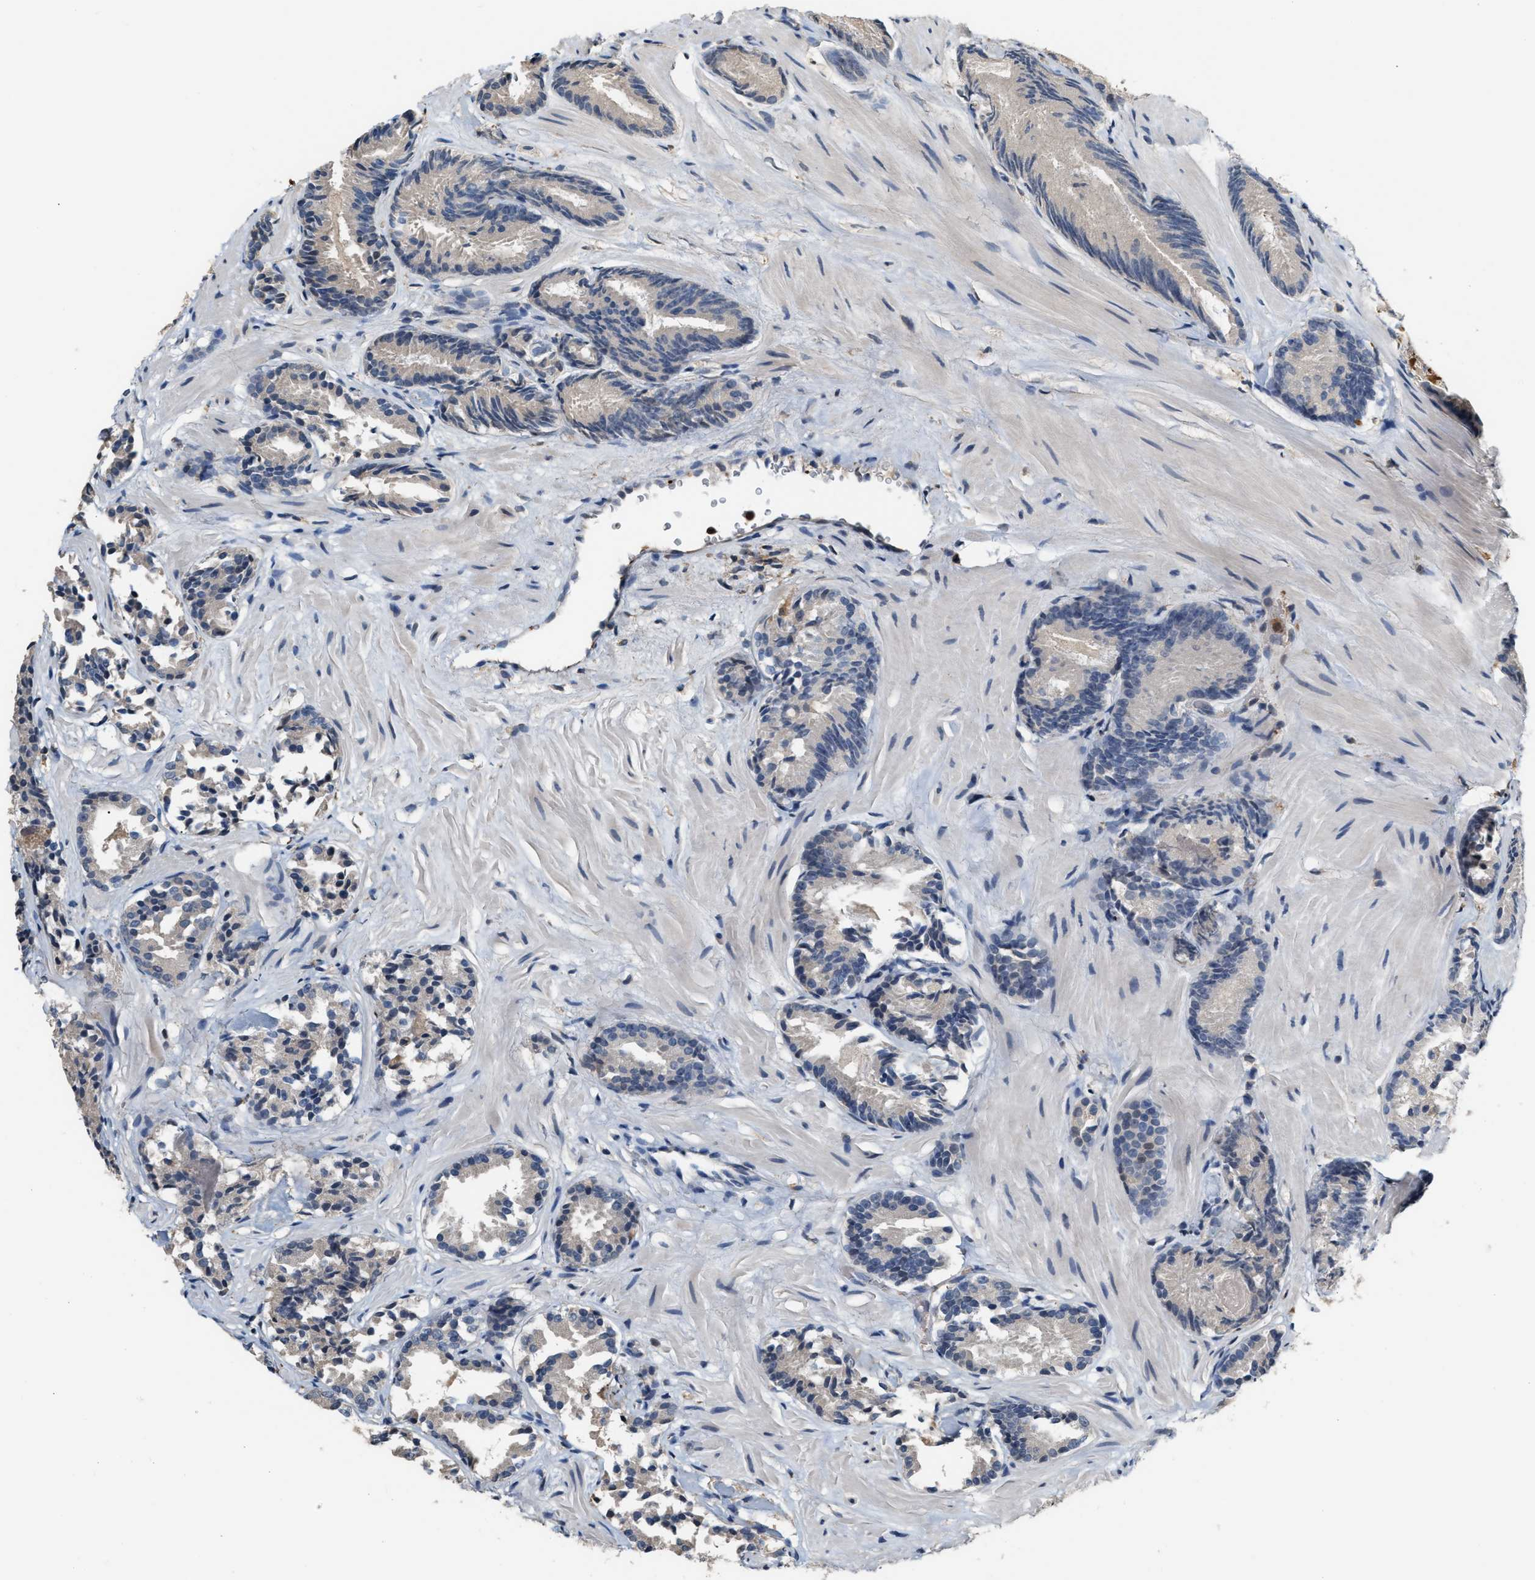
{"staining": {"intensity": "negative", "quantity": "none", "location": "none"}, "tissue": "prostate cancer", "cell_type": "Tumor cells", "image_type": "cancer", "snomed": [{"axis": "morphology", "description": "Adenocarcinoma, Low grade"}, {"axis": "topography", "description": "Prostate"}], "caption": "Immunohistochemistry (IHC) photomicrograph of neoplastic tissue: human prostate cancer stained with DAB demonstrates no significant protein staining in tumor cells.", "gene": "MTPN", "patient": {"sex": "male", "age": 51}}